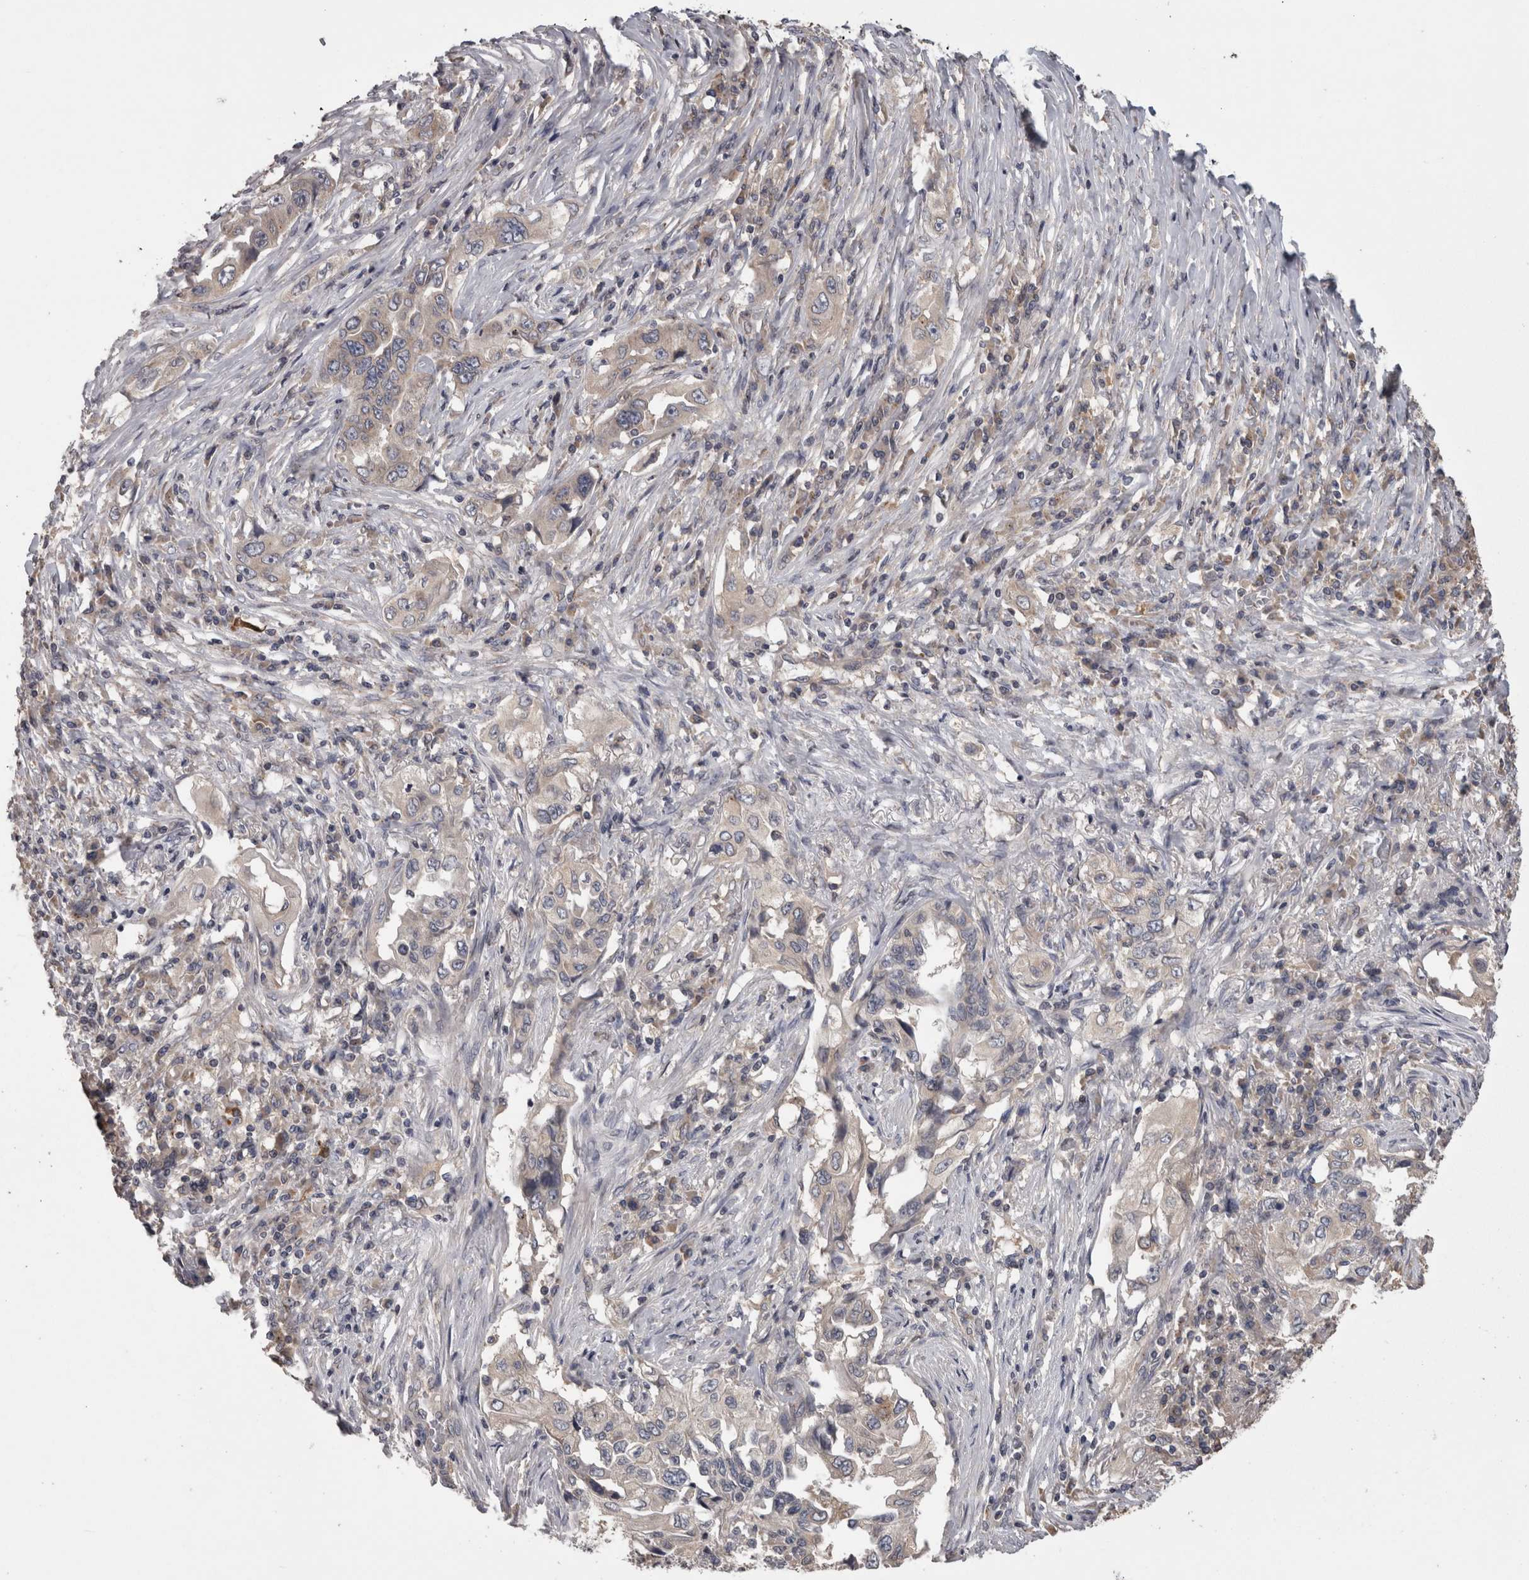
{"staining": {"intensity": "negative", "quantity": "none", "location": "none"}, "tissue": "lung cancer", "cell_type": "Tumor cells", "image_type": "cancer", "snomed": [{"axis": "morphology", "description": "Adenocarcinoma, NOS"}, {"axis": "topography", "description": "Lung"}], "caption": "DAB (3,3'-diaminobenzidine) immunohistochemical staining of human adenocarcinoma (lung) demonstrates no significant staining in tumor cells.", "gene": "PCM1", "patient": {"sex": "female", "age": 51}}